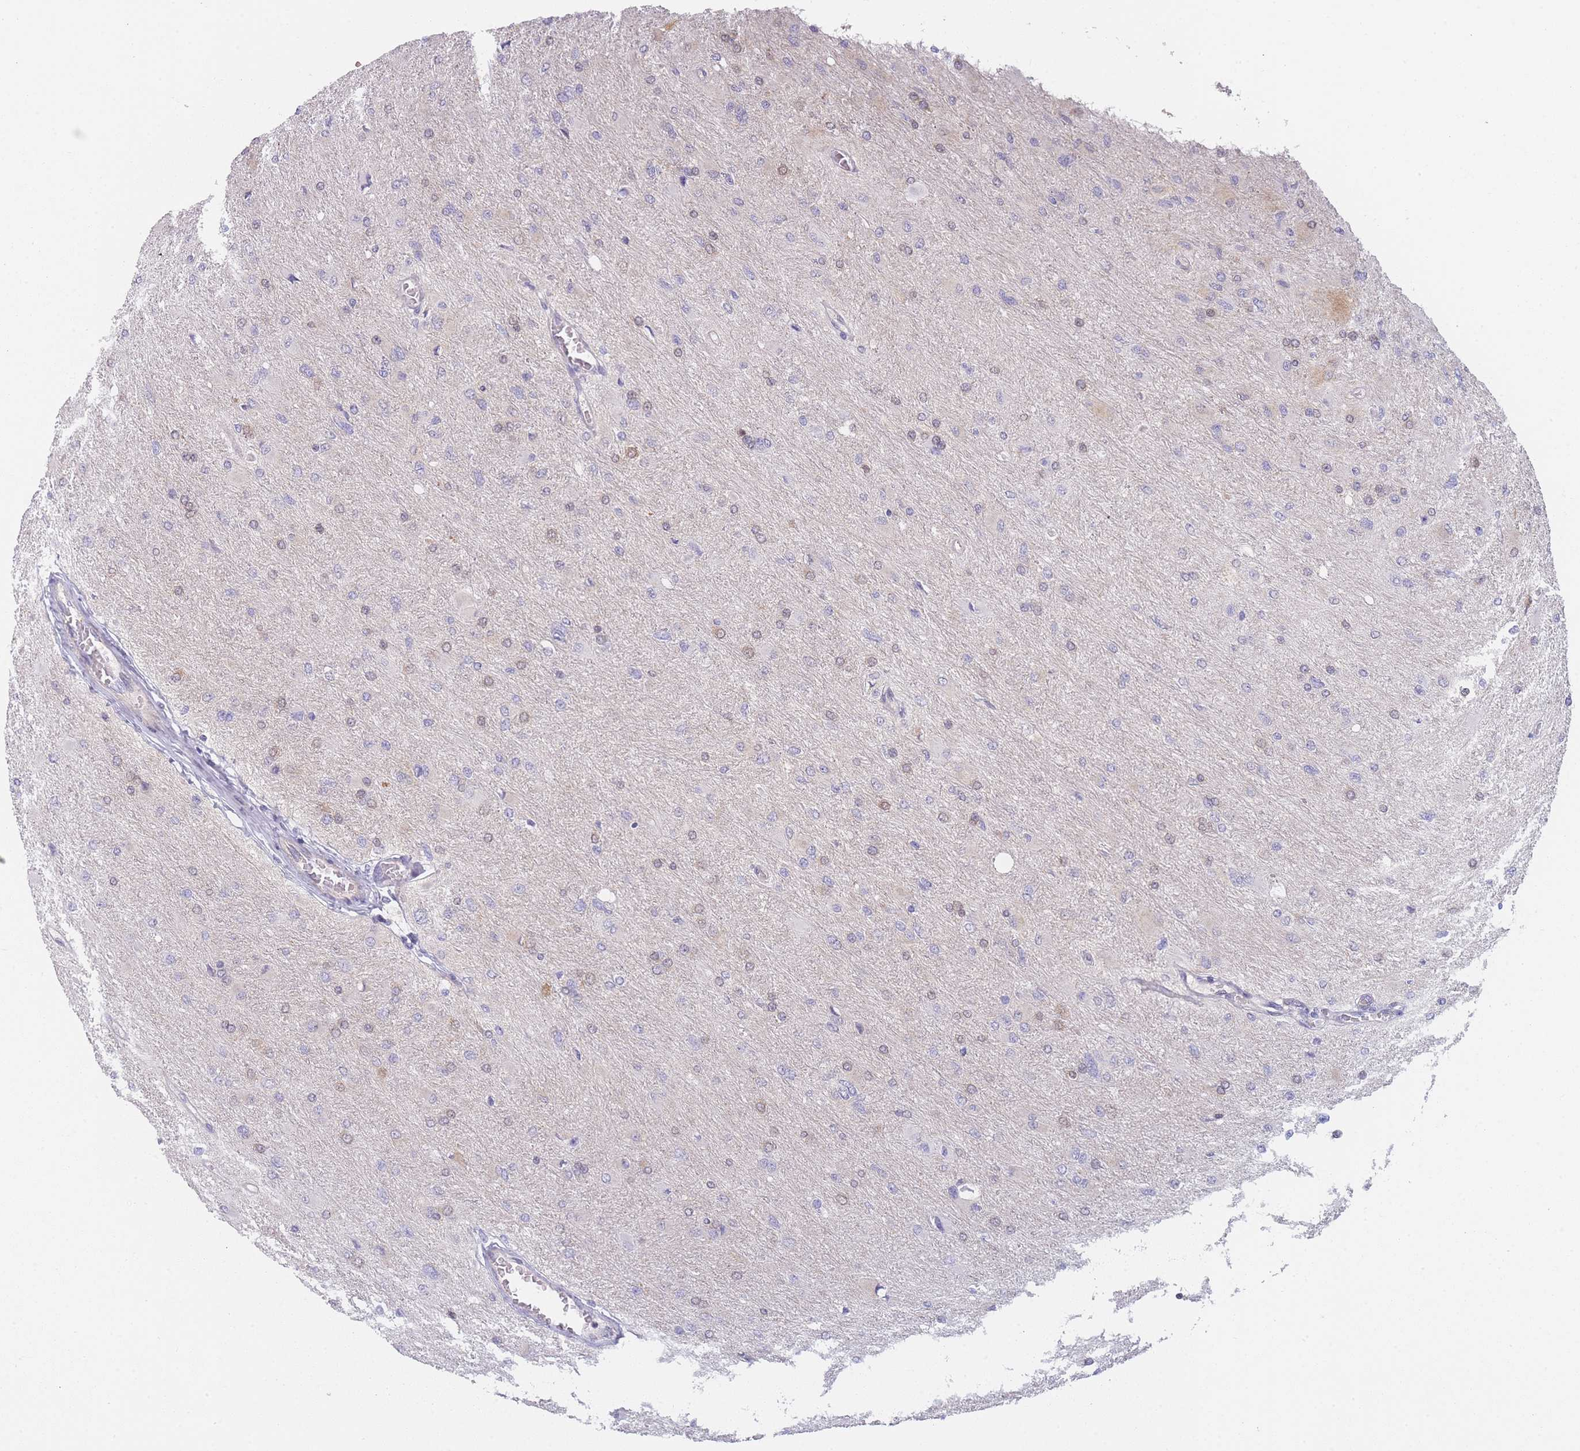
{"staining": {"intensity": "negative", "quantity": "none", "location": "none"}, "tissue": "glioma", "cell_type": "Tumor cells", "image_type": "cancer", "snomed": [{"axis": "morphology", "description": "Glioma, malignant, High grade"}, {"axis": "topography", "description": "Cerebral cortex"}], "caption": "Immunohistochemistry (IHC) of human glioma exhibits no expression in tumor cells.", "gene": "MRI1", "patient": {"sex": "female", "age": 36}}